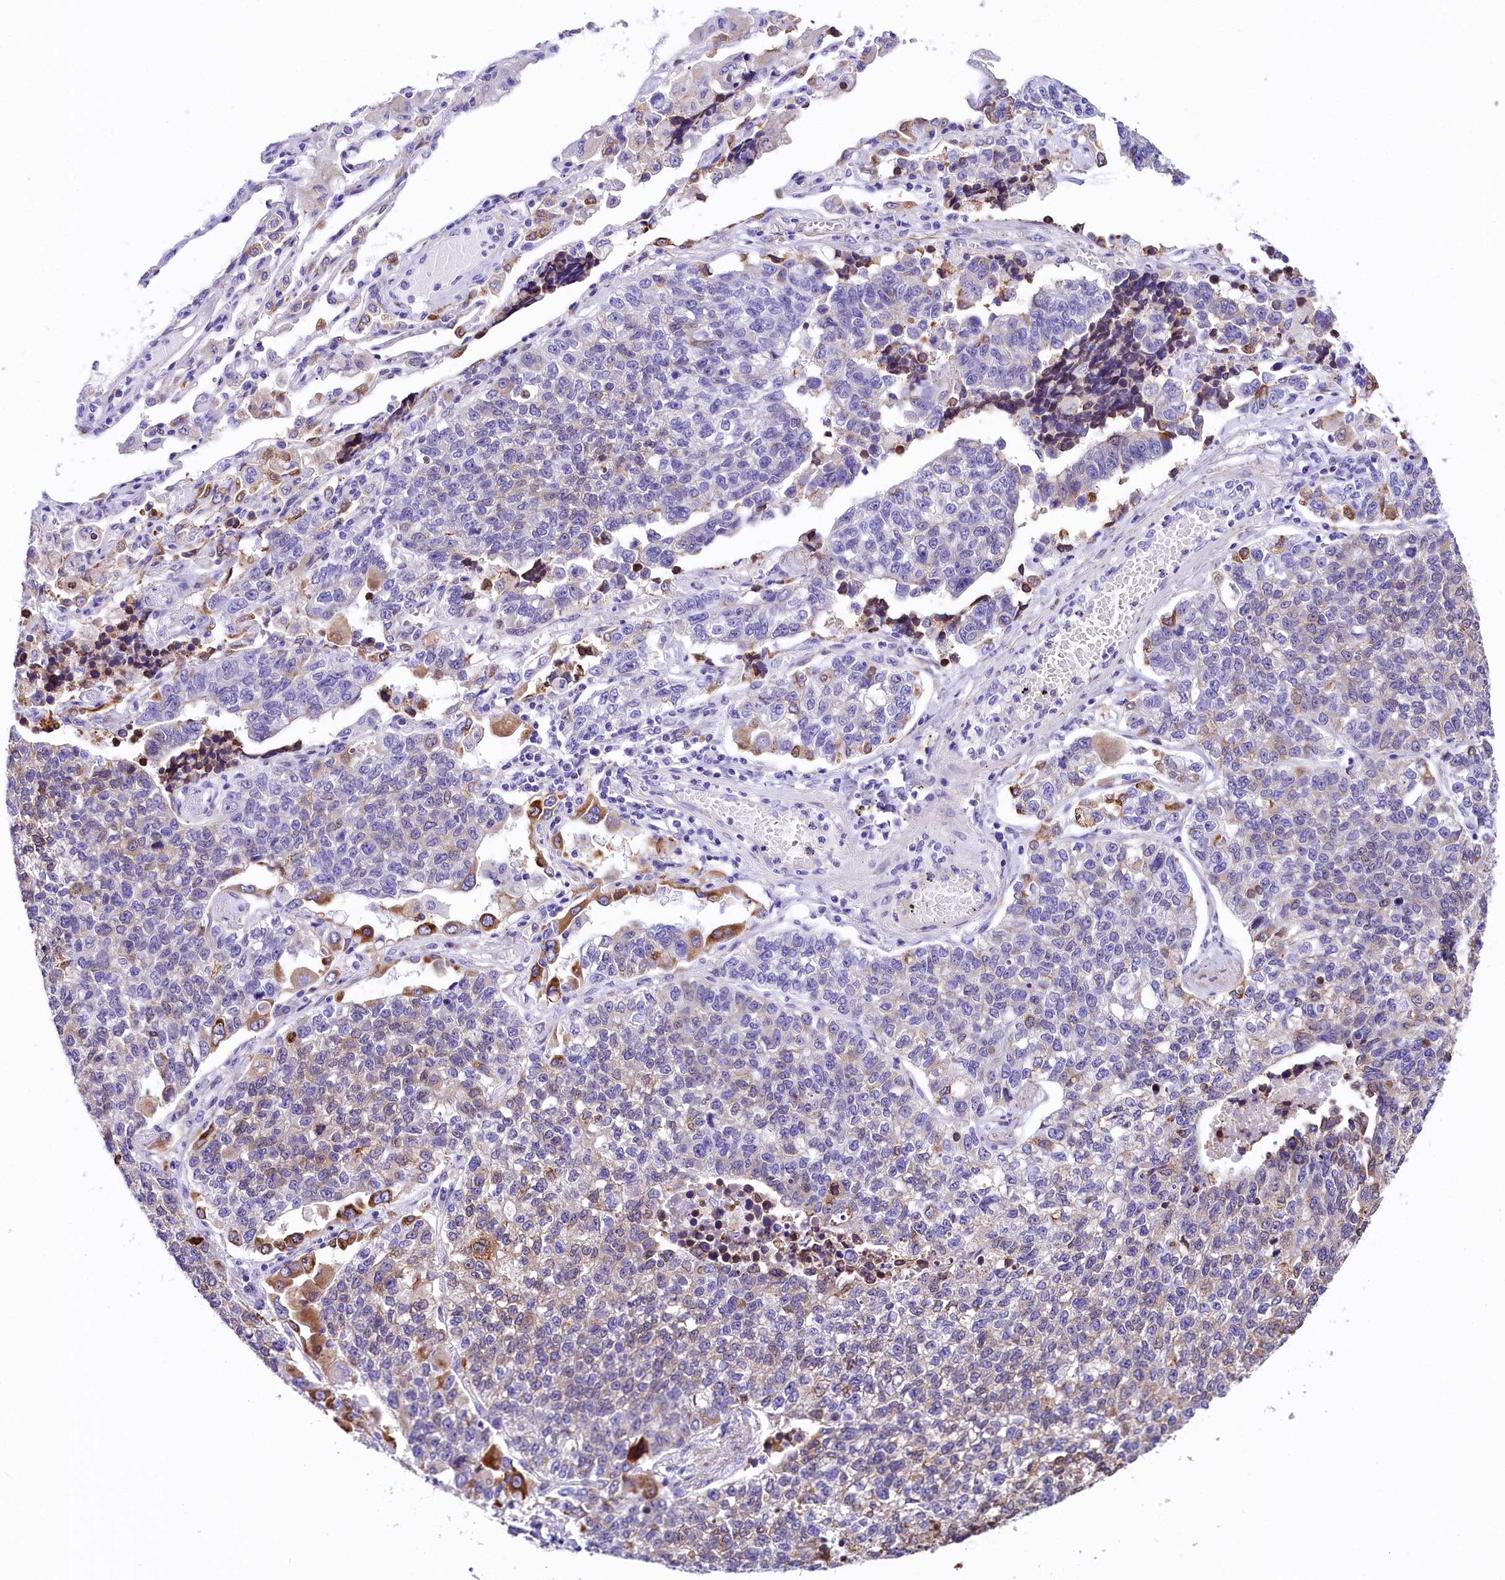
{"staining": {"intensity": "moderate", "quantity": "<25%", "location": "cytoplasmic/membranous"}, "tissue": "lung cancer", "cell_type": "Tumor cells", "image_type": "cancer", "snomed": [{"axis": "morphology", "description": "Adenocarcinoma, NOS"}, {"axis": "topography", "description": "Lung"}], "caption": "Protein expression by IHC reveals moderate cytoplasmic/membranous expression in about <25% of tumor cells in adenocarcinoma (lung).", "gene": "ITGA1", "patient": {"sex": "male", "age": 49}}